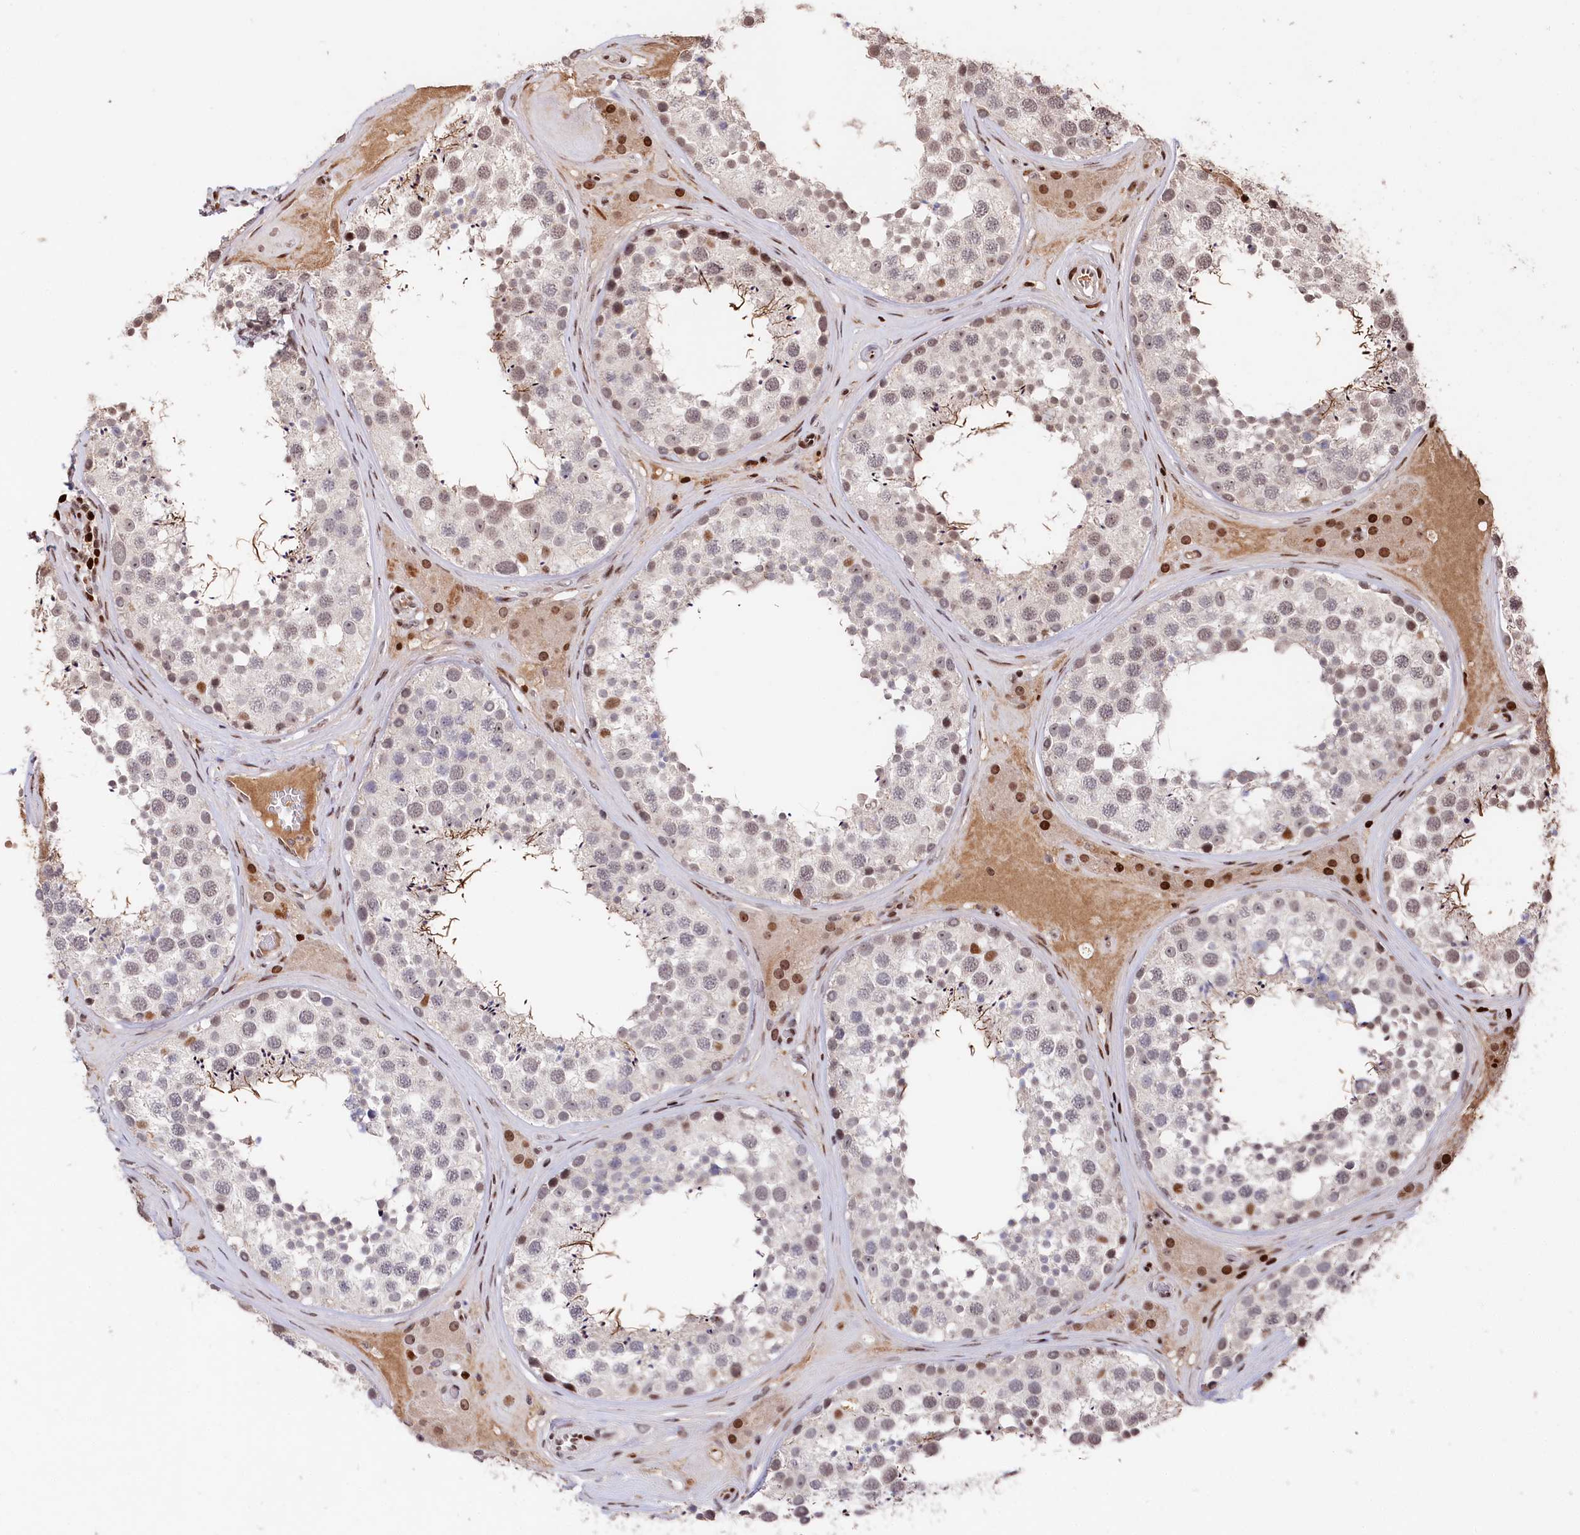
{"staining": {"intensity": "moderate", "quantity": "<25%", "location": "nuclear"}, "tissue": "testis", "cell_type": "Cells in seminiferous ducts", "image_type": "normal", "snomed": [{"axis": "morphology", "description": "Normal tissue, NOS"}, {"axis": "topography", "description": "Testis"}], "caption": "Normal testis demonstrates moderate nuclear staining in about <25% of cells in seminiferous ducts, visualized by immunohistochemistry. (DAB (3,3'-diaminobenzidine) IHC with brightfield microscopy, high magnification).", "gene": "MCF2L2", "patient": {"sex": "male", "age": 46}}